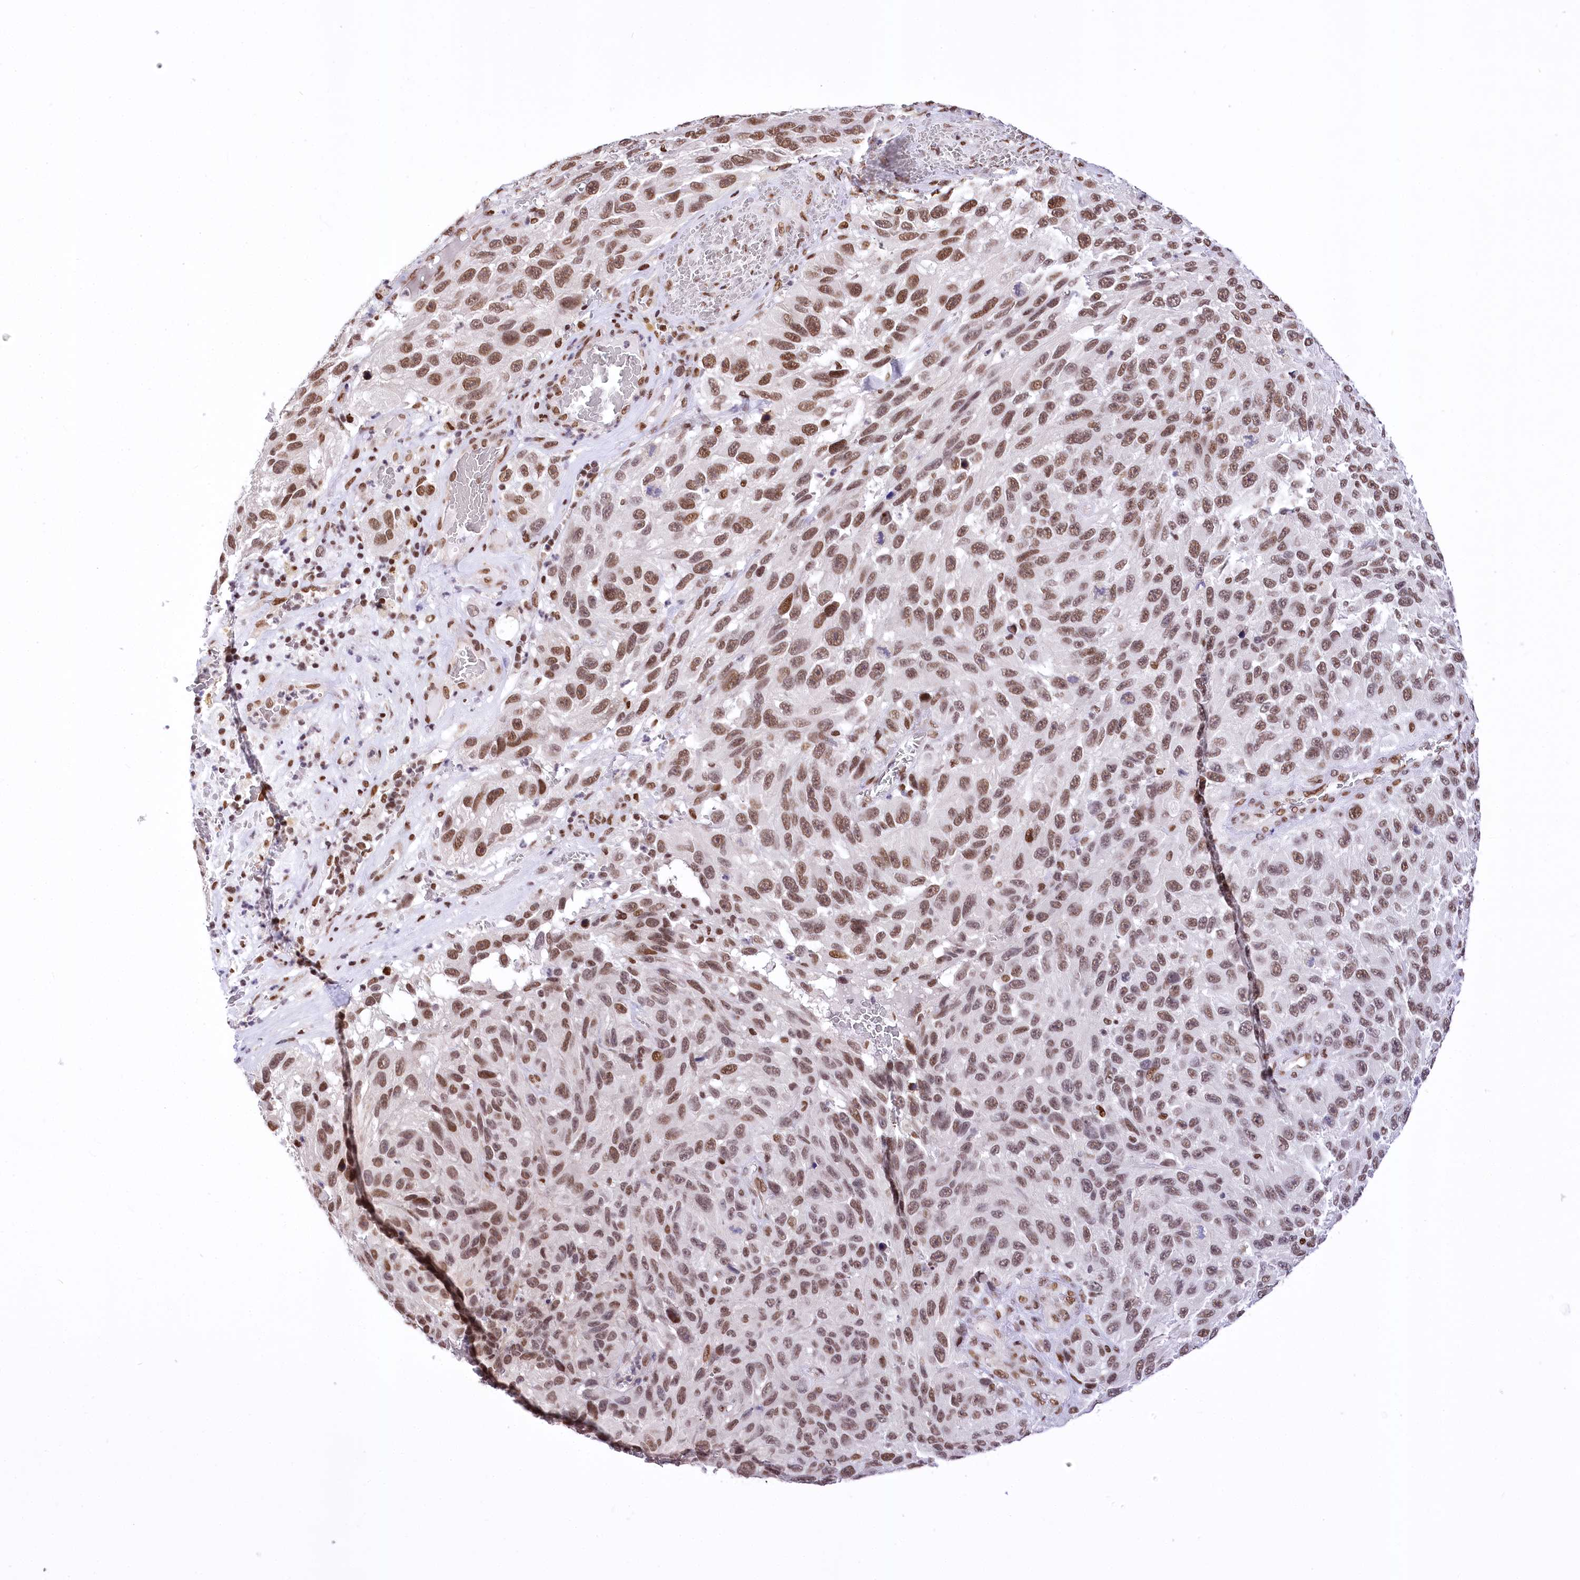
{"staining": {"intensity": "moderate", "quantity": ">75%", "location": "nuclear"}, "tissue": "melanoma", "cell_type": "Tumor cells", "image_type": "cancer", "snomed": [{"axis": "morphology", "description": "Malignant melanoma, NOS"}, {"axis": "topography", "description": "Skin"}], "caption": "Brown immunohistochemical staining in human malignant melanoma reveals moderate nuclear expression in approximately >75% of tumor cells.", "gene": "POU4F3", "patient": {"sex": "female", "age": 96}}